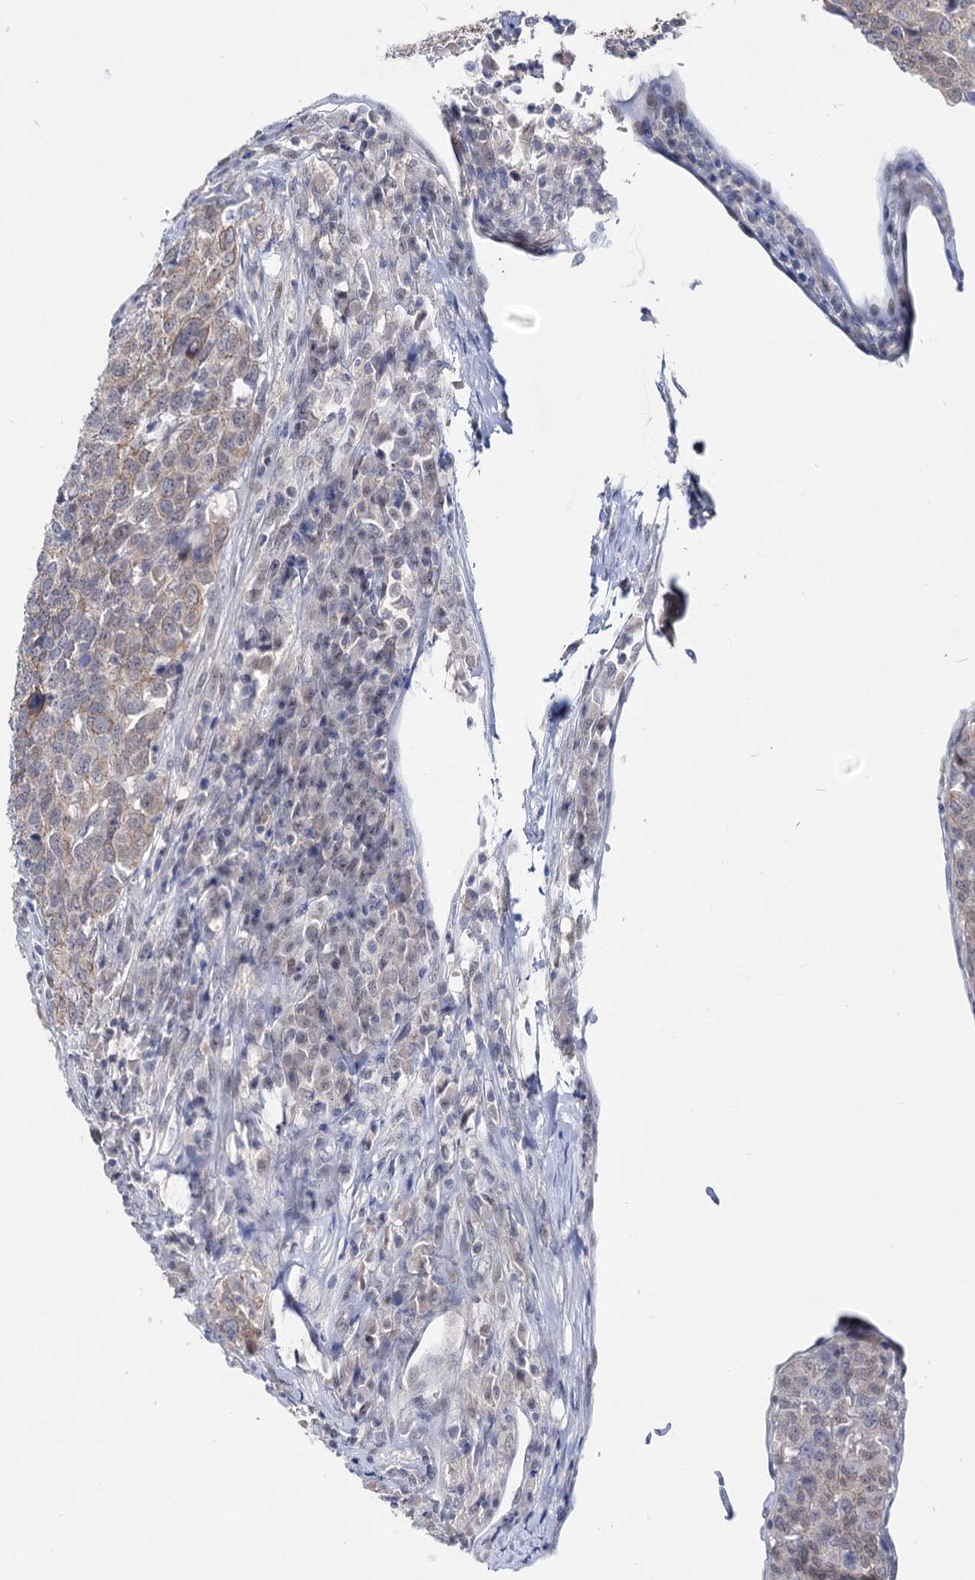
{"staining": {"intensity": "weak", "quantity": "<25%", "location": "nuclear"}, "tissue": "head and neck cancer", "cell_type": "Tumor cells", "image_type": "cancer", "snomed": [{"axis": "morphology", "description": "Squamous cell carcinoma, NOS"}, {"axis": "topography", "description": "Head-Neck"}], "caption": "There is no significant expression in tumor cells of head and neck cancer (squamous cell carcinoma). (DAB (3,3'-diaminobenzidine) immunohistochemistry visualized using brightfield microscopy, high magnification).", "gene": "NEK10", "patient": {"sex": "male", "age": 66}}